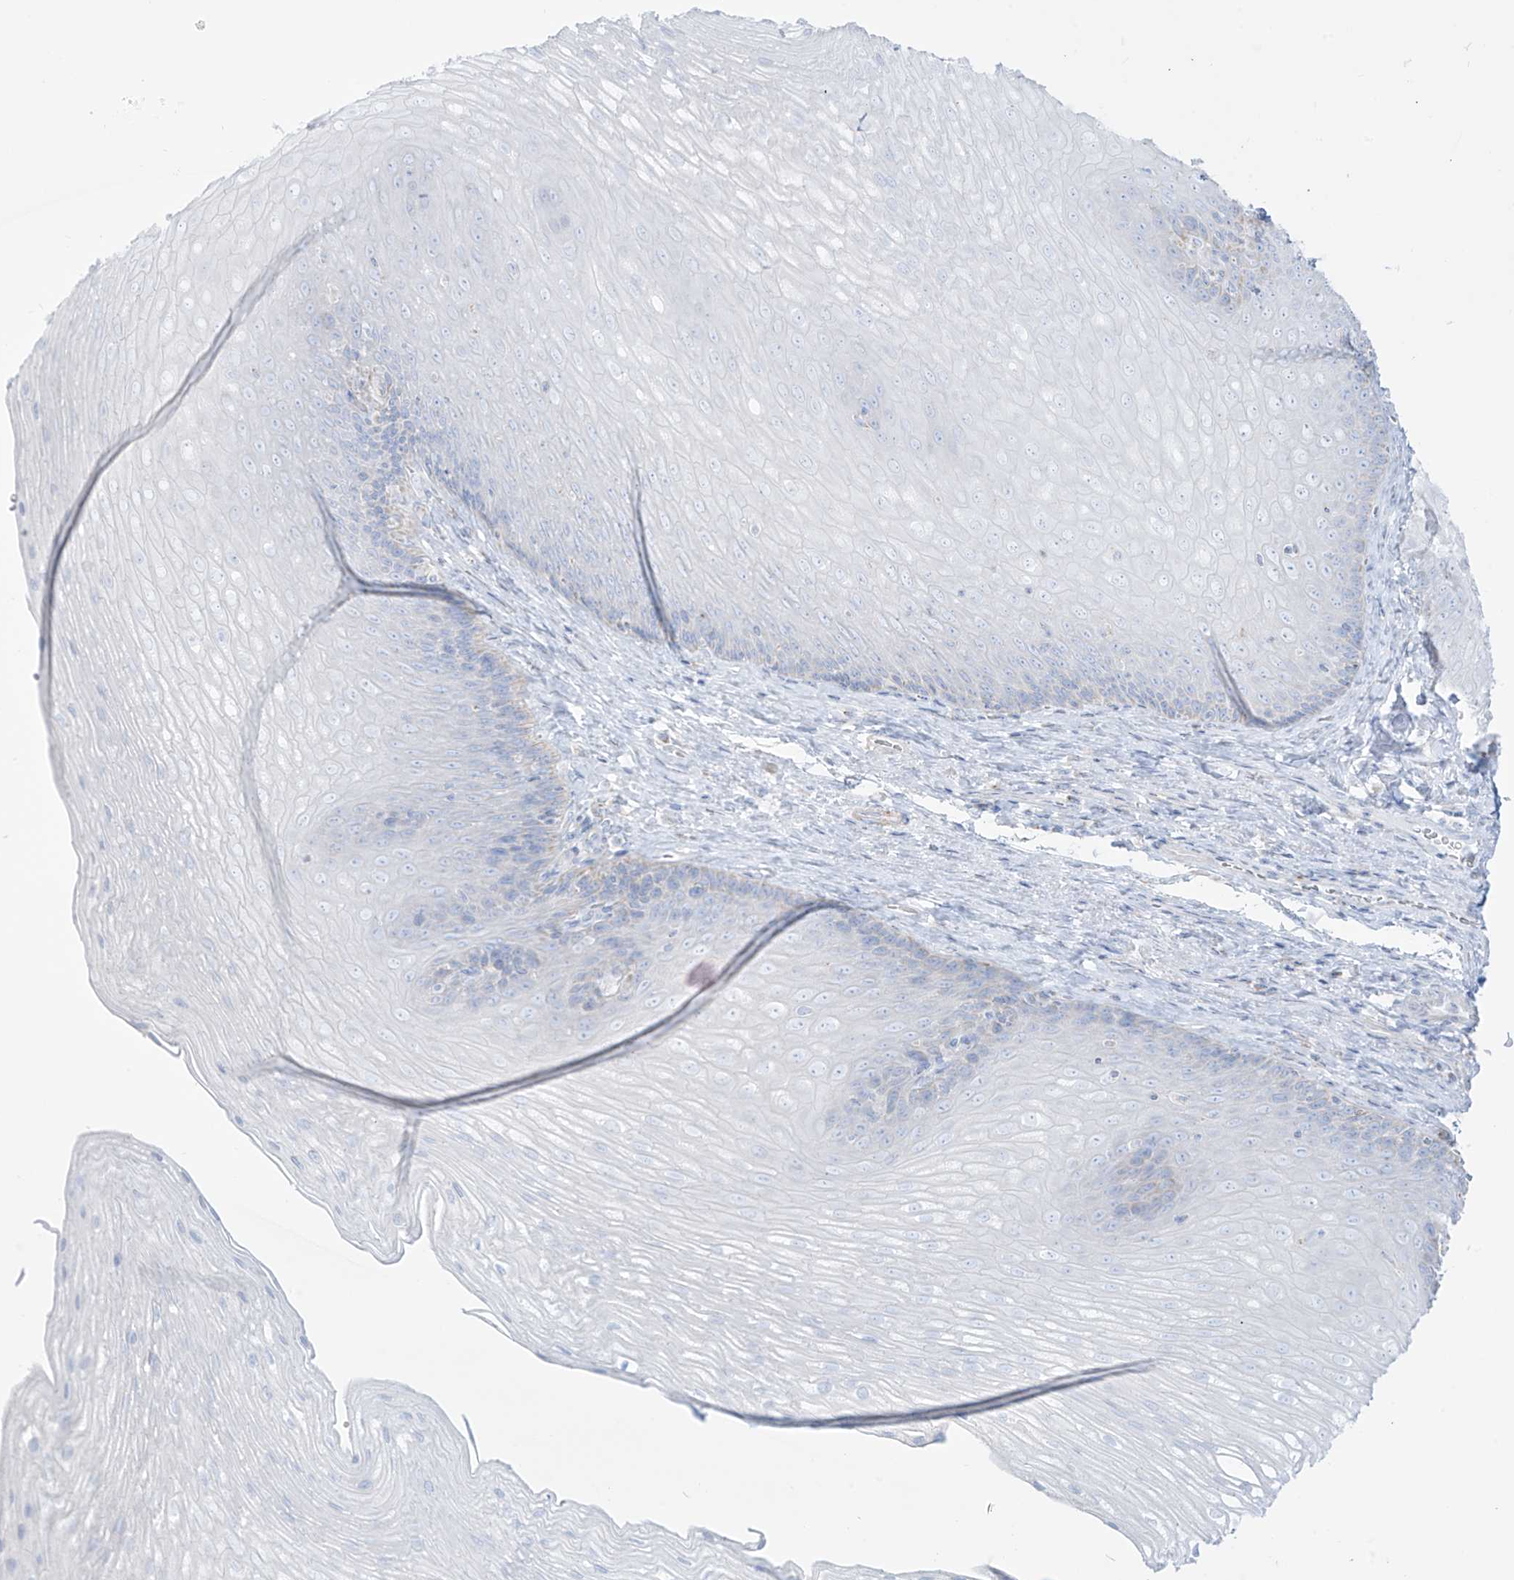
{"staining": {"intensity": "negative", "quantity": "none", "location": "none"}, "tissue": "esophagus", "cell_type": "Squamous epithelial cells", "image_type": "normal", "snomed": [{"axis": "morphology", "description": "Normal tissue, NOS"}, {"axis": "topography", "description": "Esophagus"}], "caption": "This is an immunohistochemistry (IHC) micrograph of unremarkable esophagus. There is no staining in squamous epithelial cells.", "gene": "SLC26A3", "patient": {"sex": "female", "age": 66}}